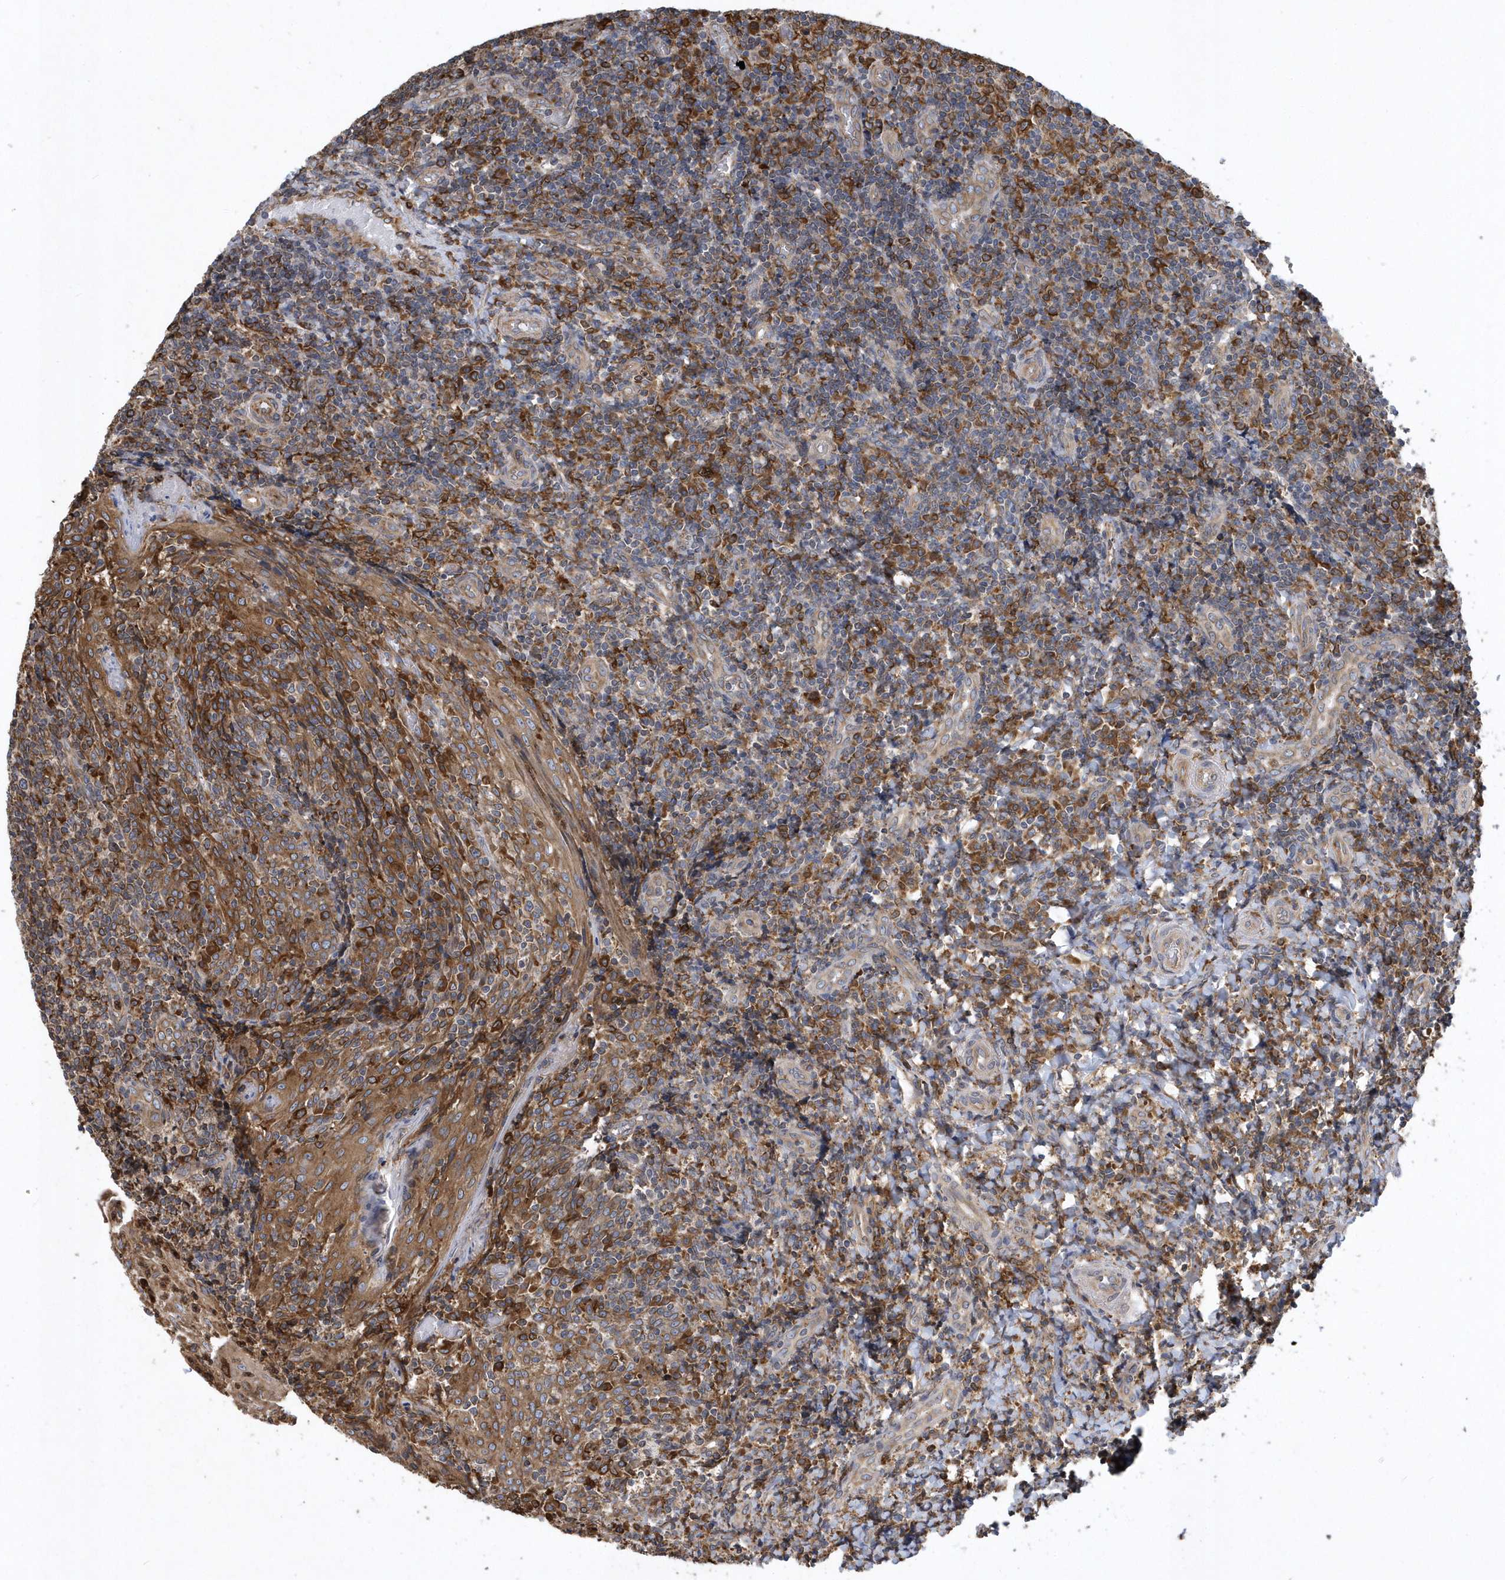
{"staining": {"intensity": "moderate", "quantity": ">75%", "location": "cytoplasmic/membranous"}, "tissue": "tonsil", "cell_type": "Germinal center cells", "image_type": "normal", "snomed": [{"axis": "morphology", "description": "Normal tissue, NOS"}, {"axis": "topography", "description": "Tonsil"}], "caption": "Unremarkable tonsil demonstrates moderate cytoplasmic/membranous staining in about >75% of germinal center cells, visualized by immunohistochemistry.", "gene": "VAMP7", "patient": {"sex": "female", "age": 19}}